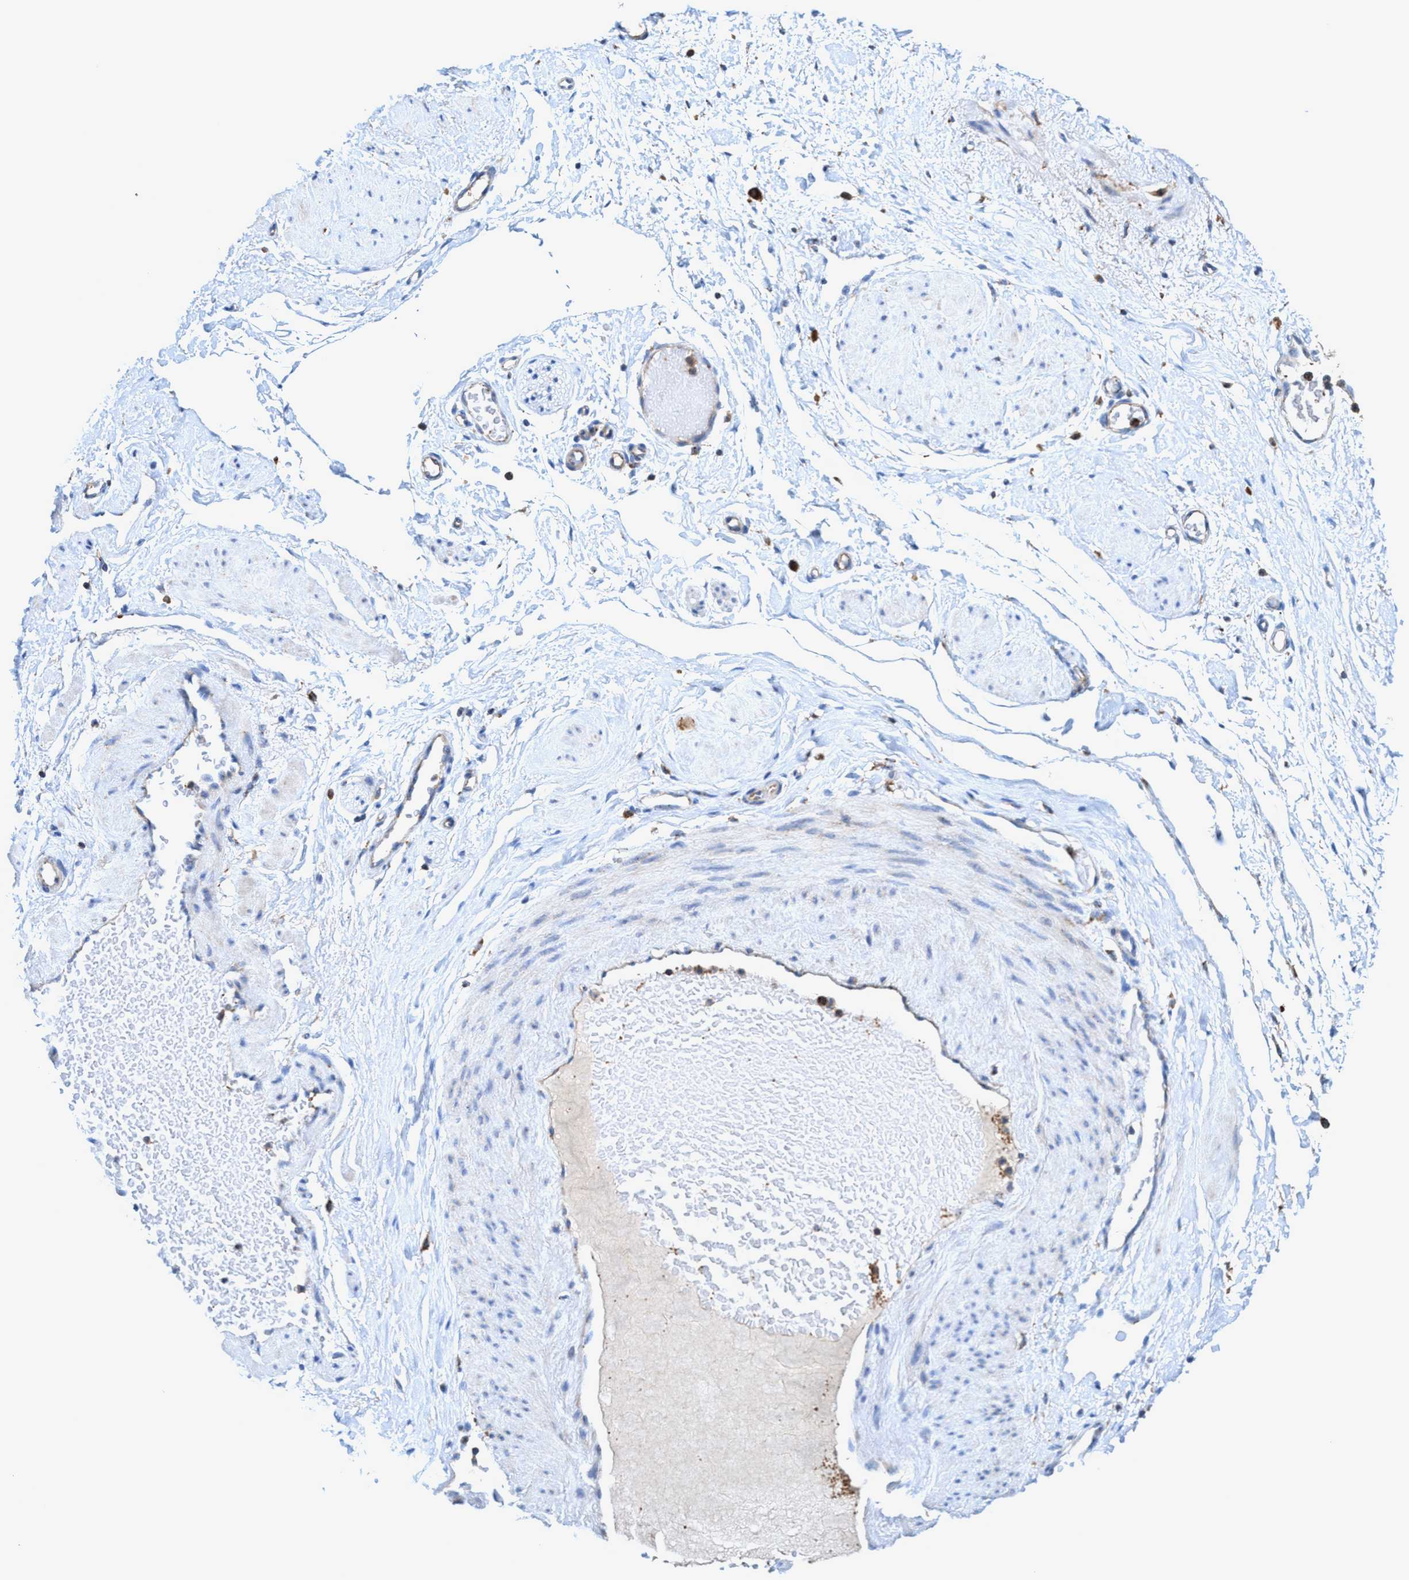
{"staining": {"intensity": "negative", "quantity": "none", "location": "none"}, "tissue": "adipose tissue", "cell_type": "Adipocytes", "image_type": "normal", "snomed": [{"axis": "morphology", "description": "Normal tissue, NOS"}, {"axis": "topography", "description": "Soft tissue"}], "caption": "Human adipose tissue stained for a protein using IHC exhibits no positivity in adipocytes.", "gene": "TRIM65", "patient": {"sex": "male", "age": 72}}